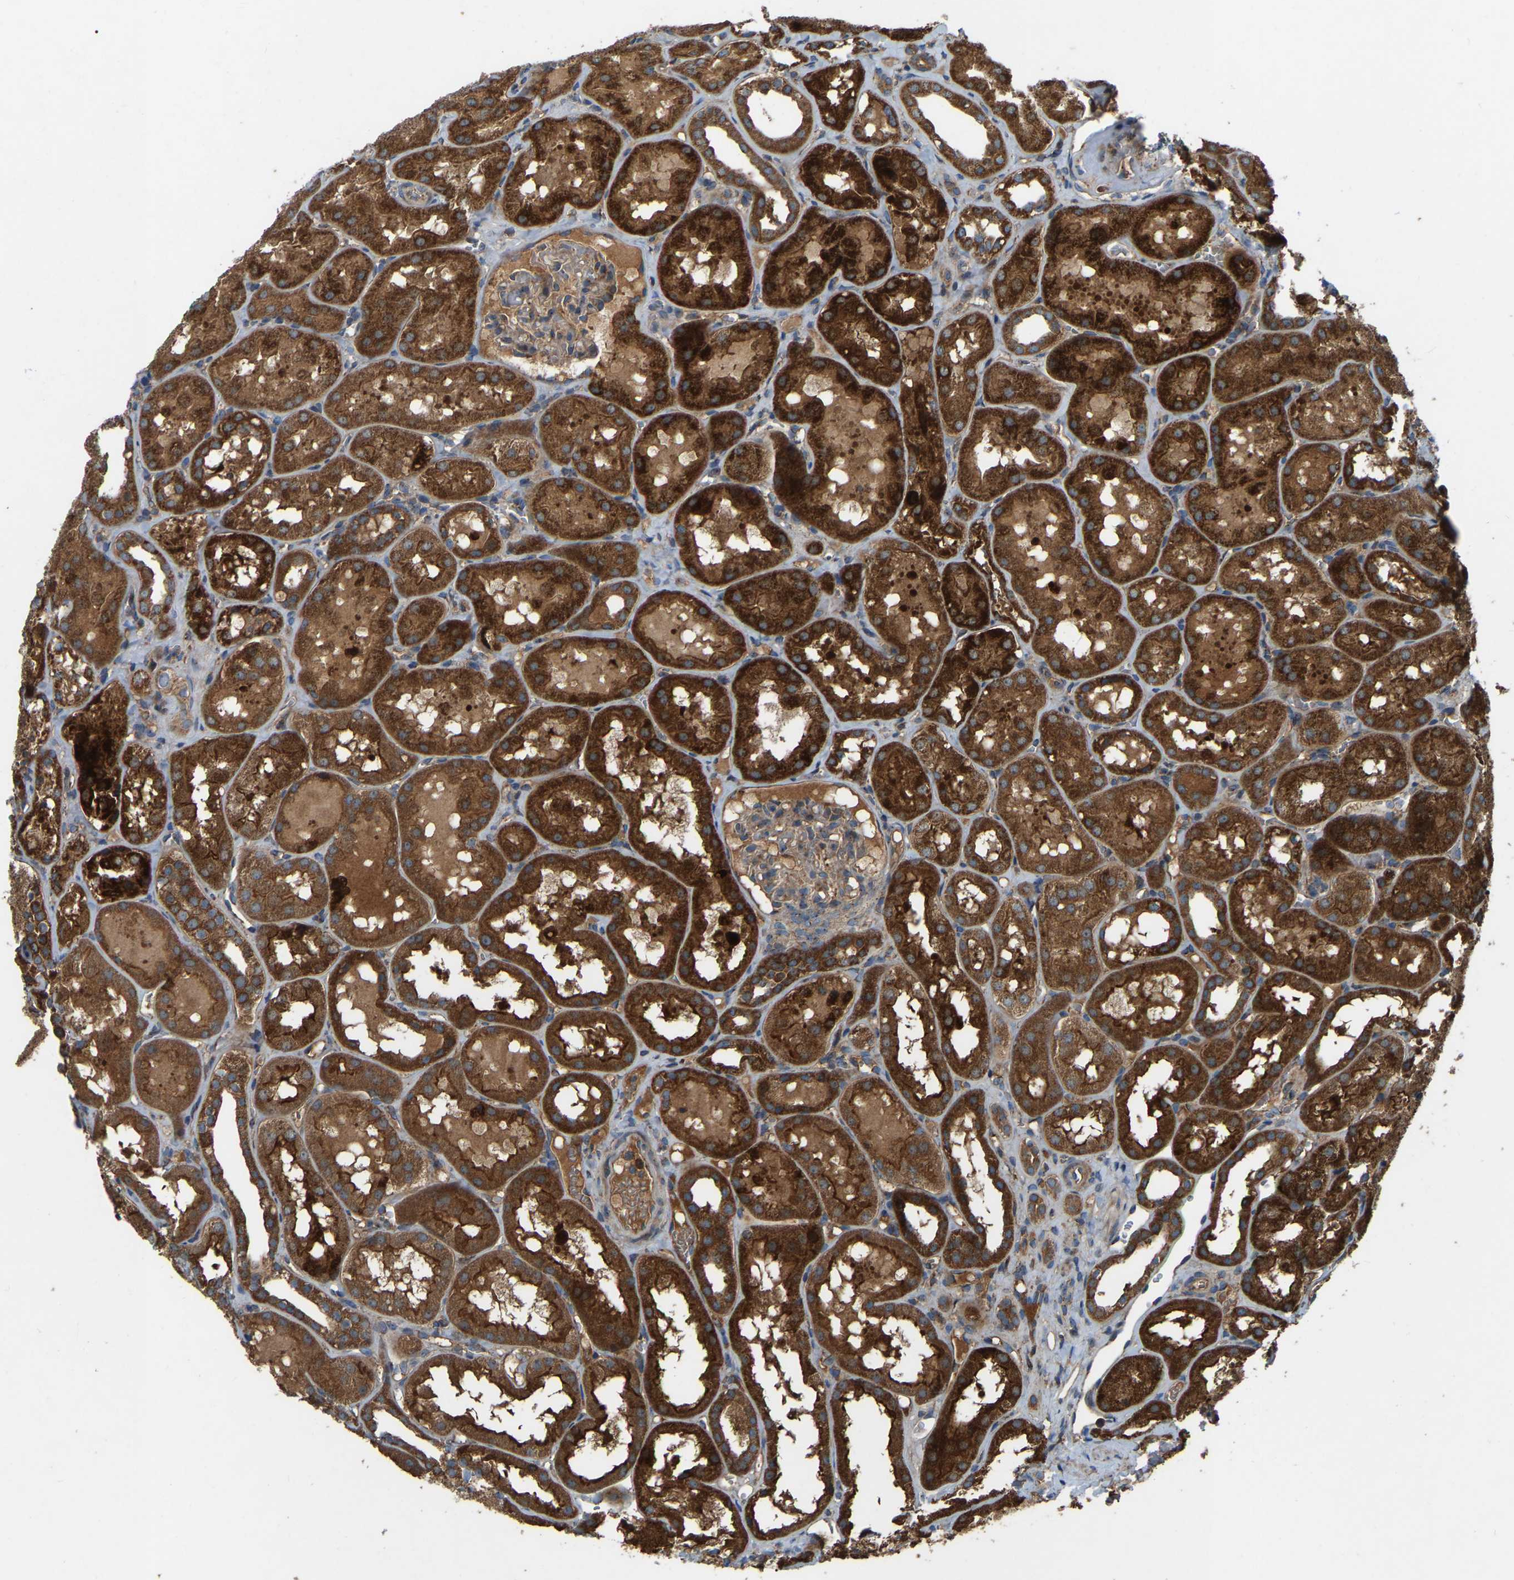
{"staining": {"intensity": "moderate", "quantity": ">75%", "location": "cytoplasmic/membranous"}, "tissue": "kidney", "cell_type": "Cells in glomeruli", "image_type": "normal", "snomed": [{"axis": "morphology", "description": "Normal tissue, NOS"}, {"axis": "topography", "description": "Kidney"}, {"axis": "topography", "description": "Urinary bladder"}], "caption": "The image displays immunohistochemical staining of benign kidney. There is moderate cytoplasmic/membranous staining is present in about >75% of cells in glomeruli. The protein of interest is shown in brown color, while the nuclei are stained blue.", "gene": "SAMD9L", "patient": {"sex": "male", "age": 16}}